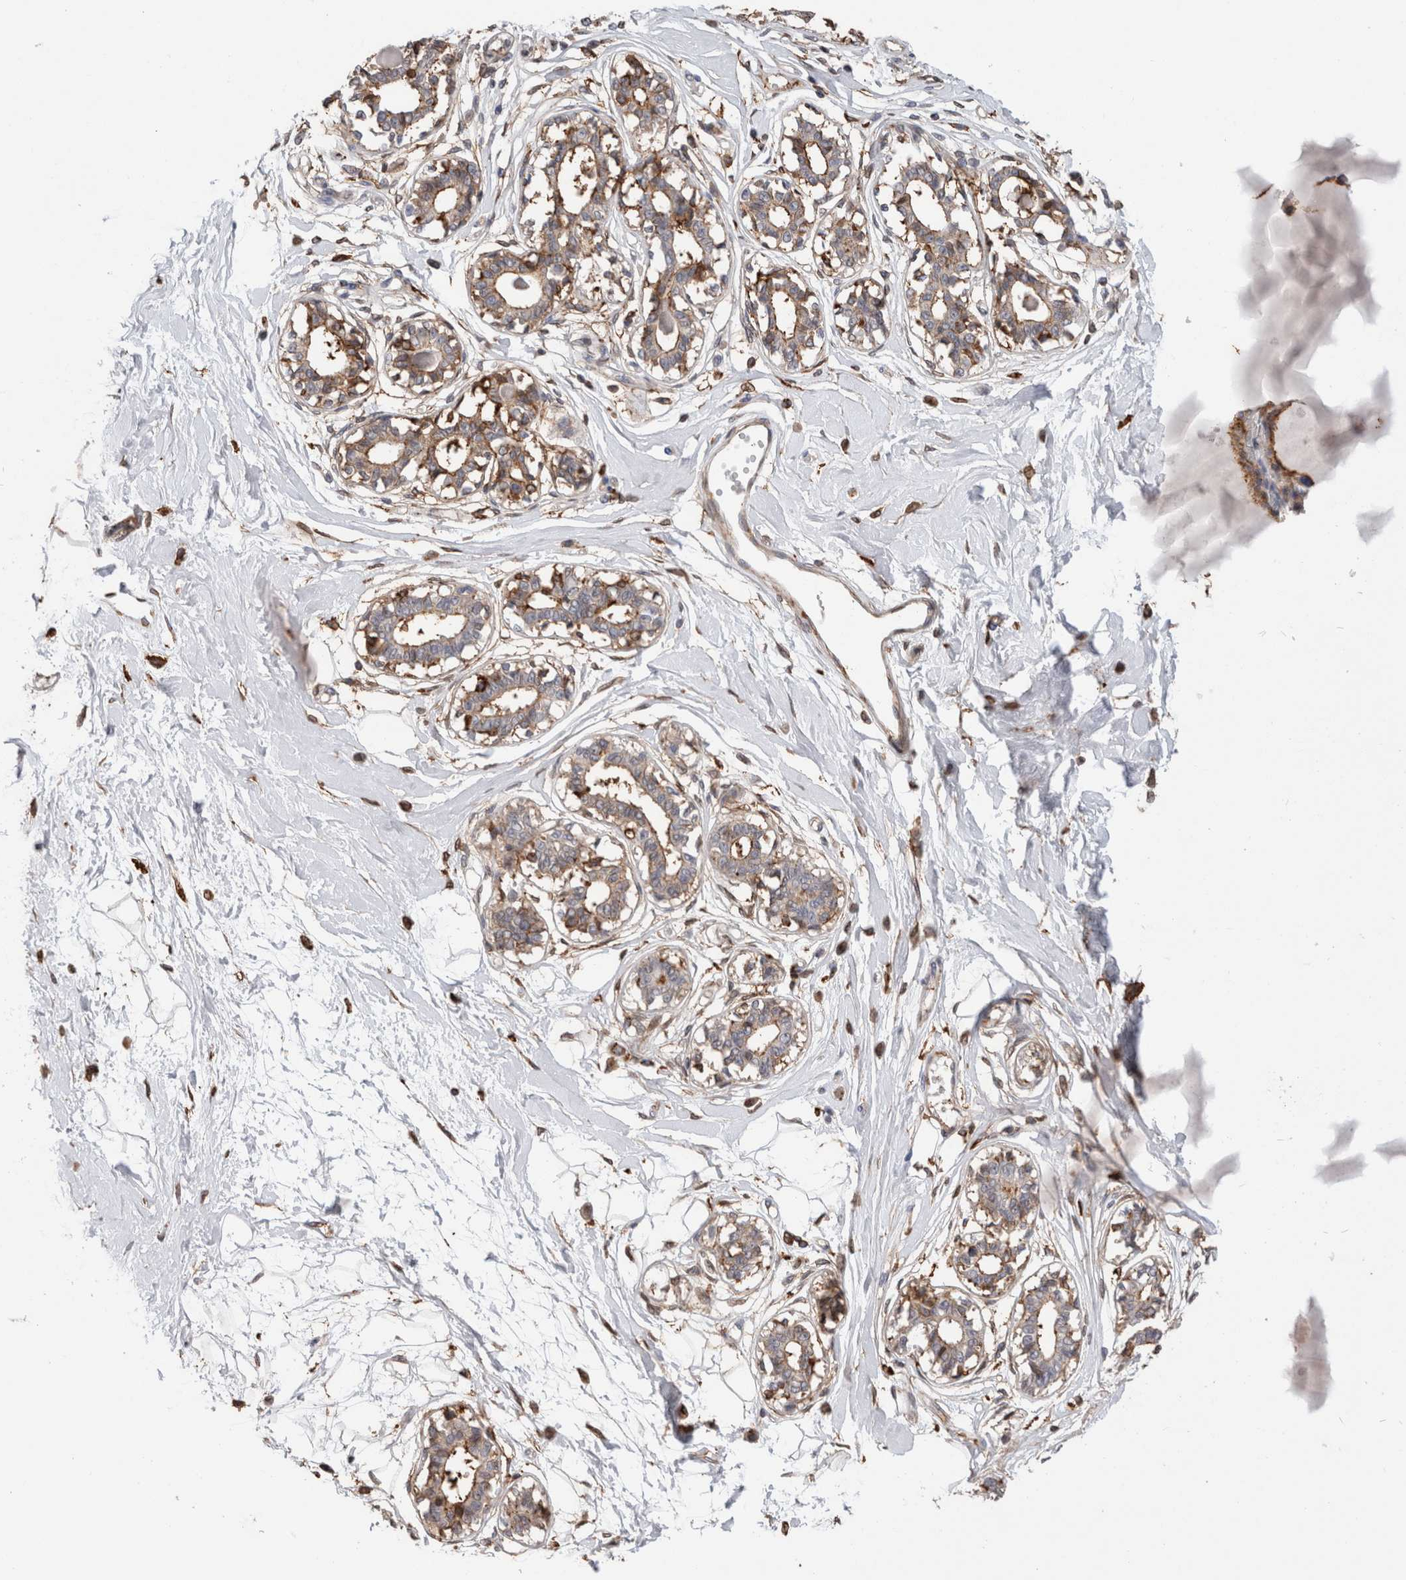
{"staining": {"intensity": "negative", "quantity": "none", "location": "none"}, "tissue": "breast", "cell_type": "Adipocytes", "image_type": "normal", "snomed": [{"axis": "morphology", "description": "Normal tissue, NOS"}, {"axis": "topography", "description": "Breast"}], "caption": "IHC micrograph of normal breast: human breast stained with DAB (3,3'-diaminobenzidine) exhibits no significant protein positivity in adipocytes. (DAB (3,3'-diaminobenzidine) immunohistochemistry (IHC) with hematoxylin counter stain).", "gene": "CCDC88B", "patient": {"sex": "female", "age": 45}}